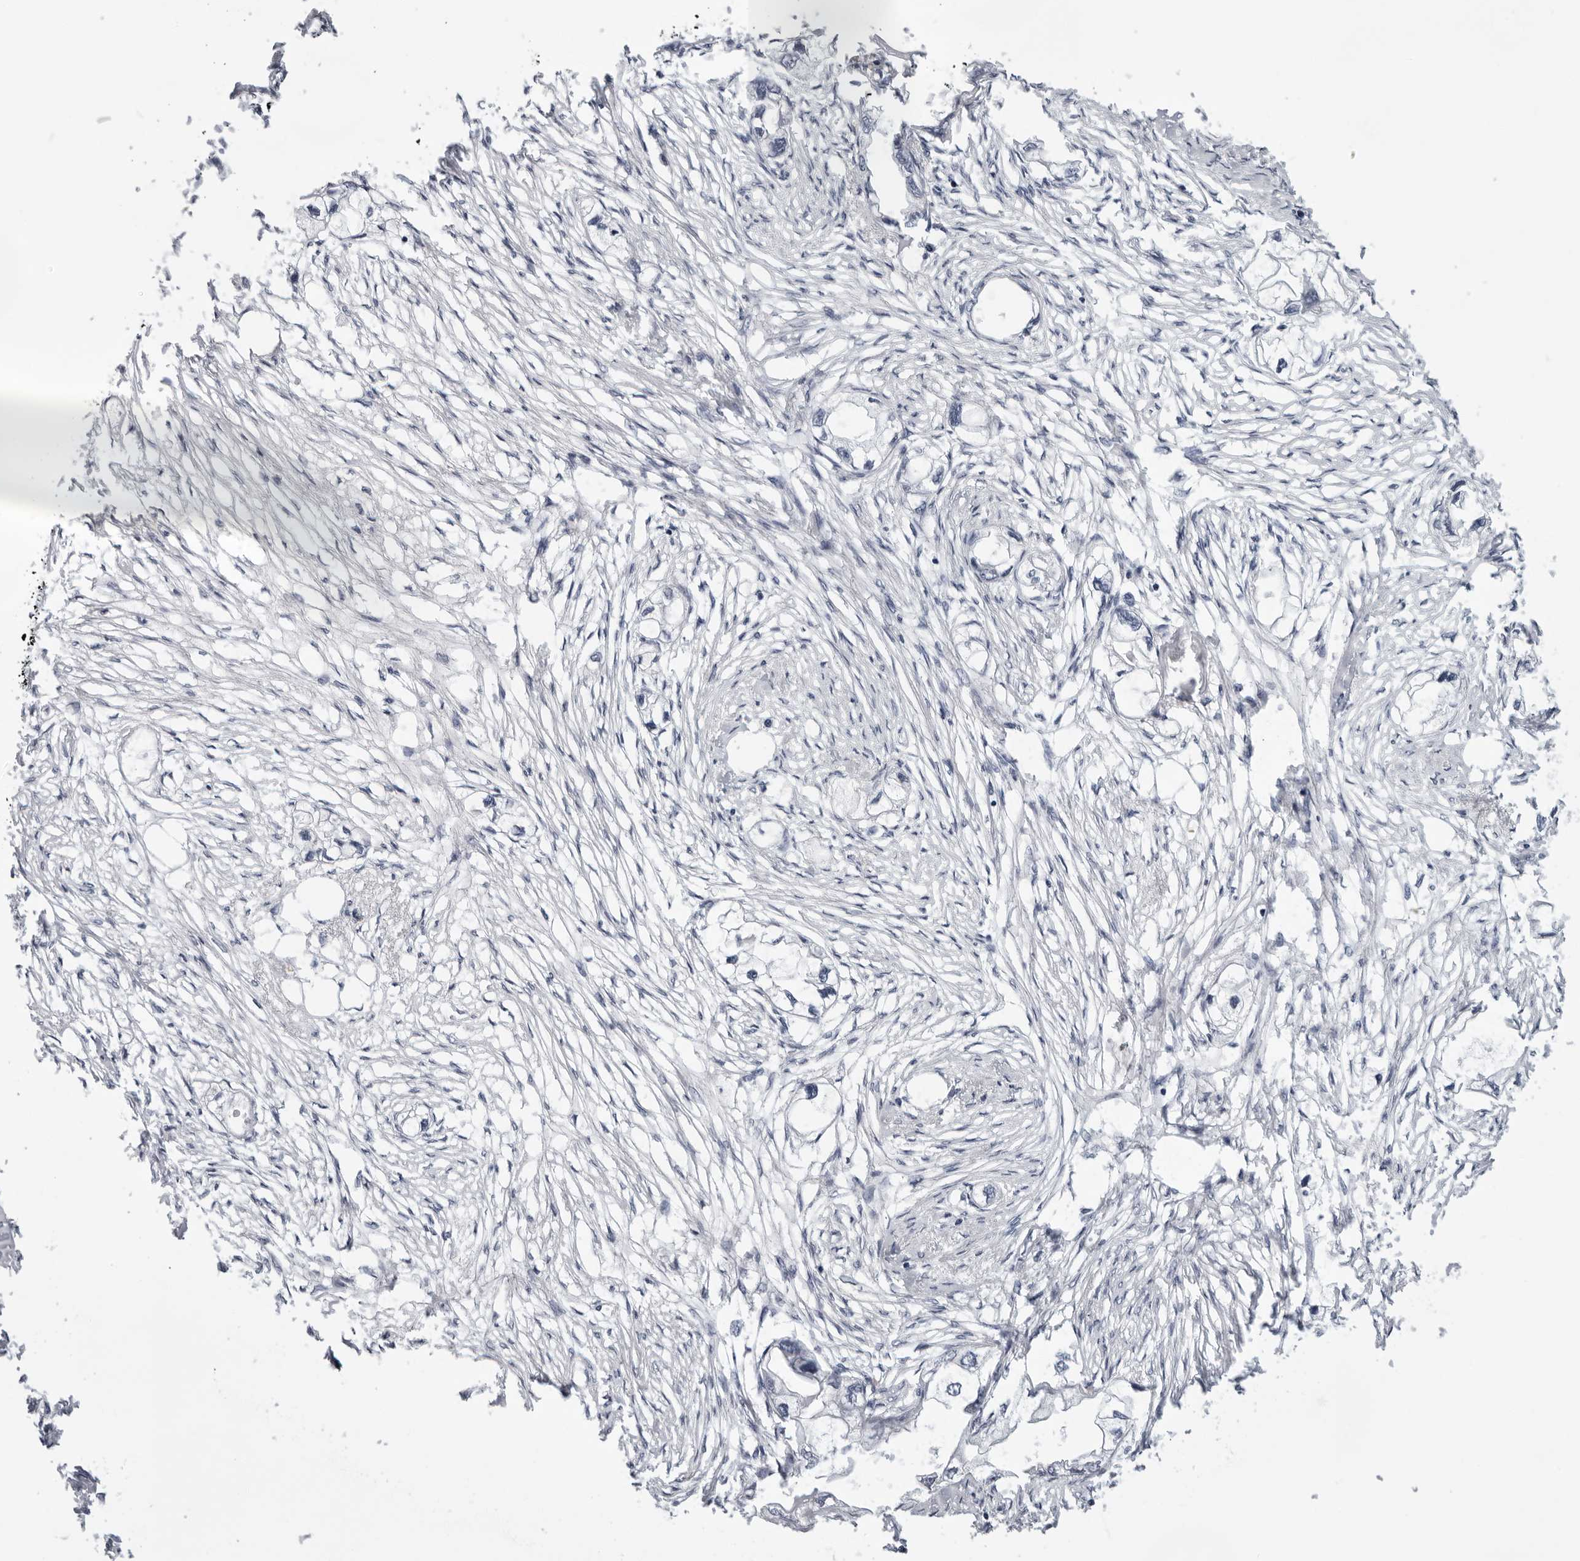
{"staining": {"intensity": "negative", "quantity": "none", "location": "none"}, "tissue": "endometrial cancer", "cell_type": "Tumor cells", "image_type": "cancer", "snomed": [{"axis": "morphology", "description": "Adenocarcinoma, NOS"}, {"axis": "morphology", "description": "Adenocarcinoma, metastatic, NOS"}, {"axis": "topography", "description": "Adipose tissue"}, {"axis": "topography", "description": "Endometrium"}], "caption": "Endometrial adenocarcinoma stained for a protein using IHC exhibits no staining tumor cells.", "gene": "USP1", "patient": {"sex": "female", "age": 67}}